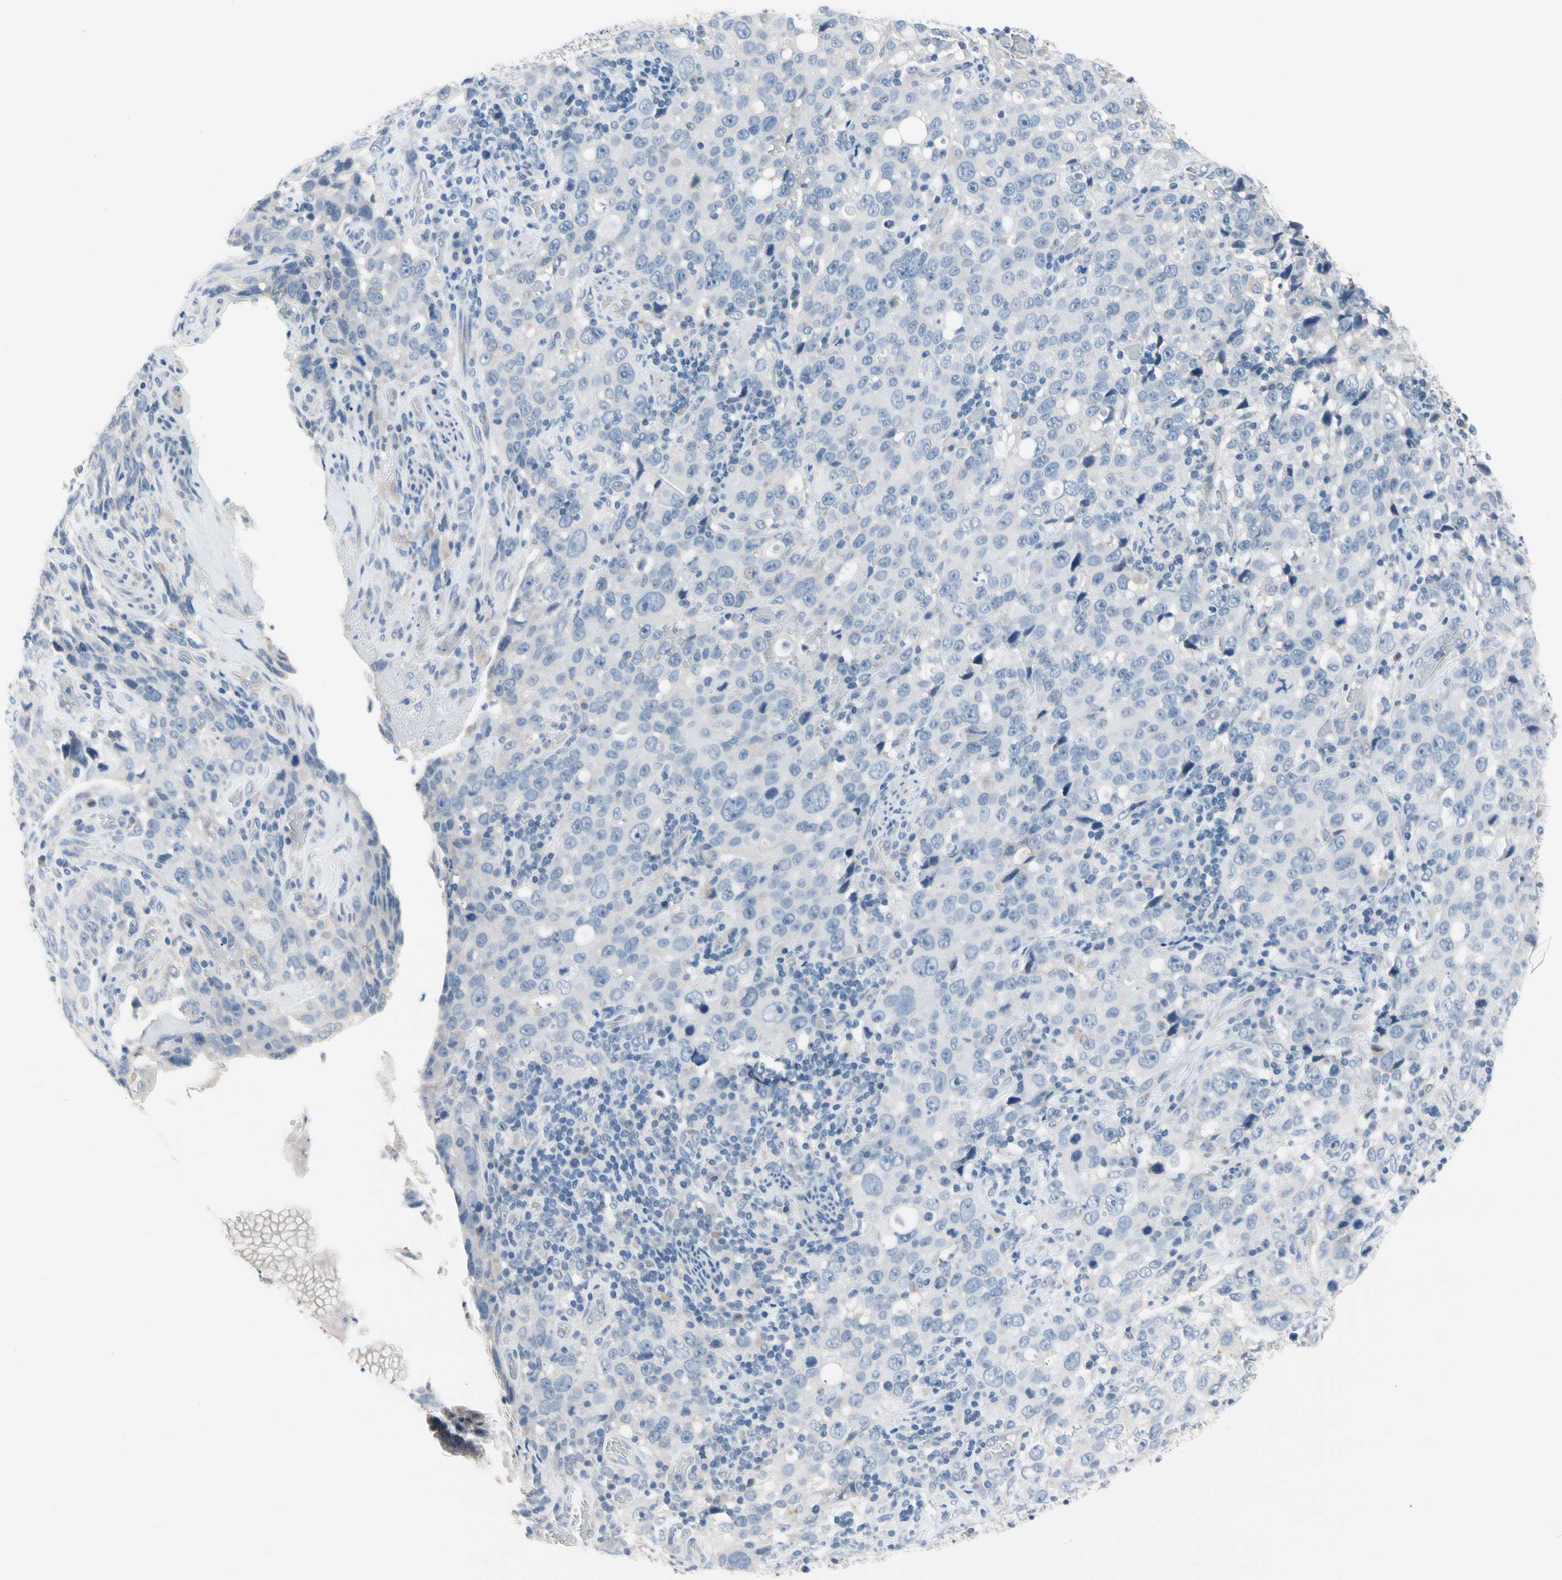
{"staining": {"intensity": "negative", "quantity": "none", "location": "none"}, "tissue": "stomach cancer", "cell_type": "Tumor cells", "image_type": "cancer", "snomed": [{"axis": "morphology", "description": "Normal tissue, NOS"}, {"axis": "morphology", "description": "Adenocarcinoma, NOS"}, {"axis": "topography", "description": "Stomach"}], "caption": "Tumor cells show no significant expression in stomach cancer (adenocarcinoma).", "gene": "MARK1", "patient": {"sex": "male", "age": 48}}